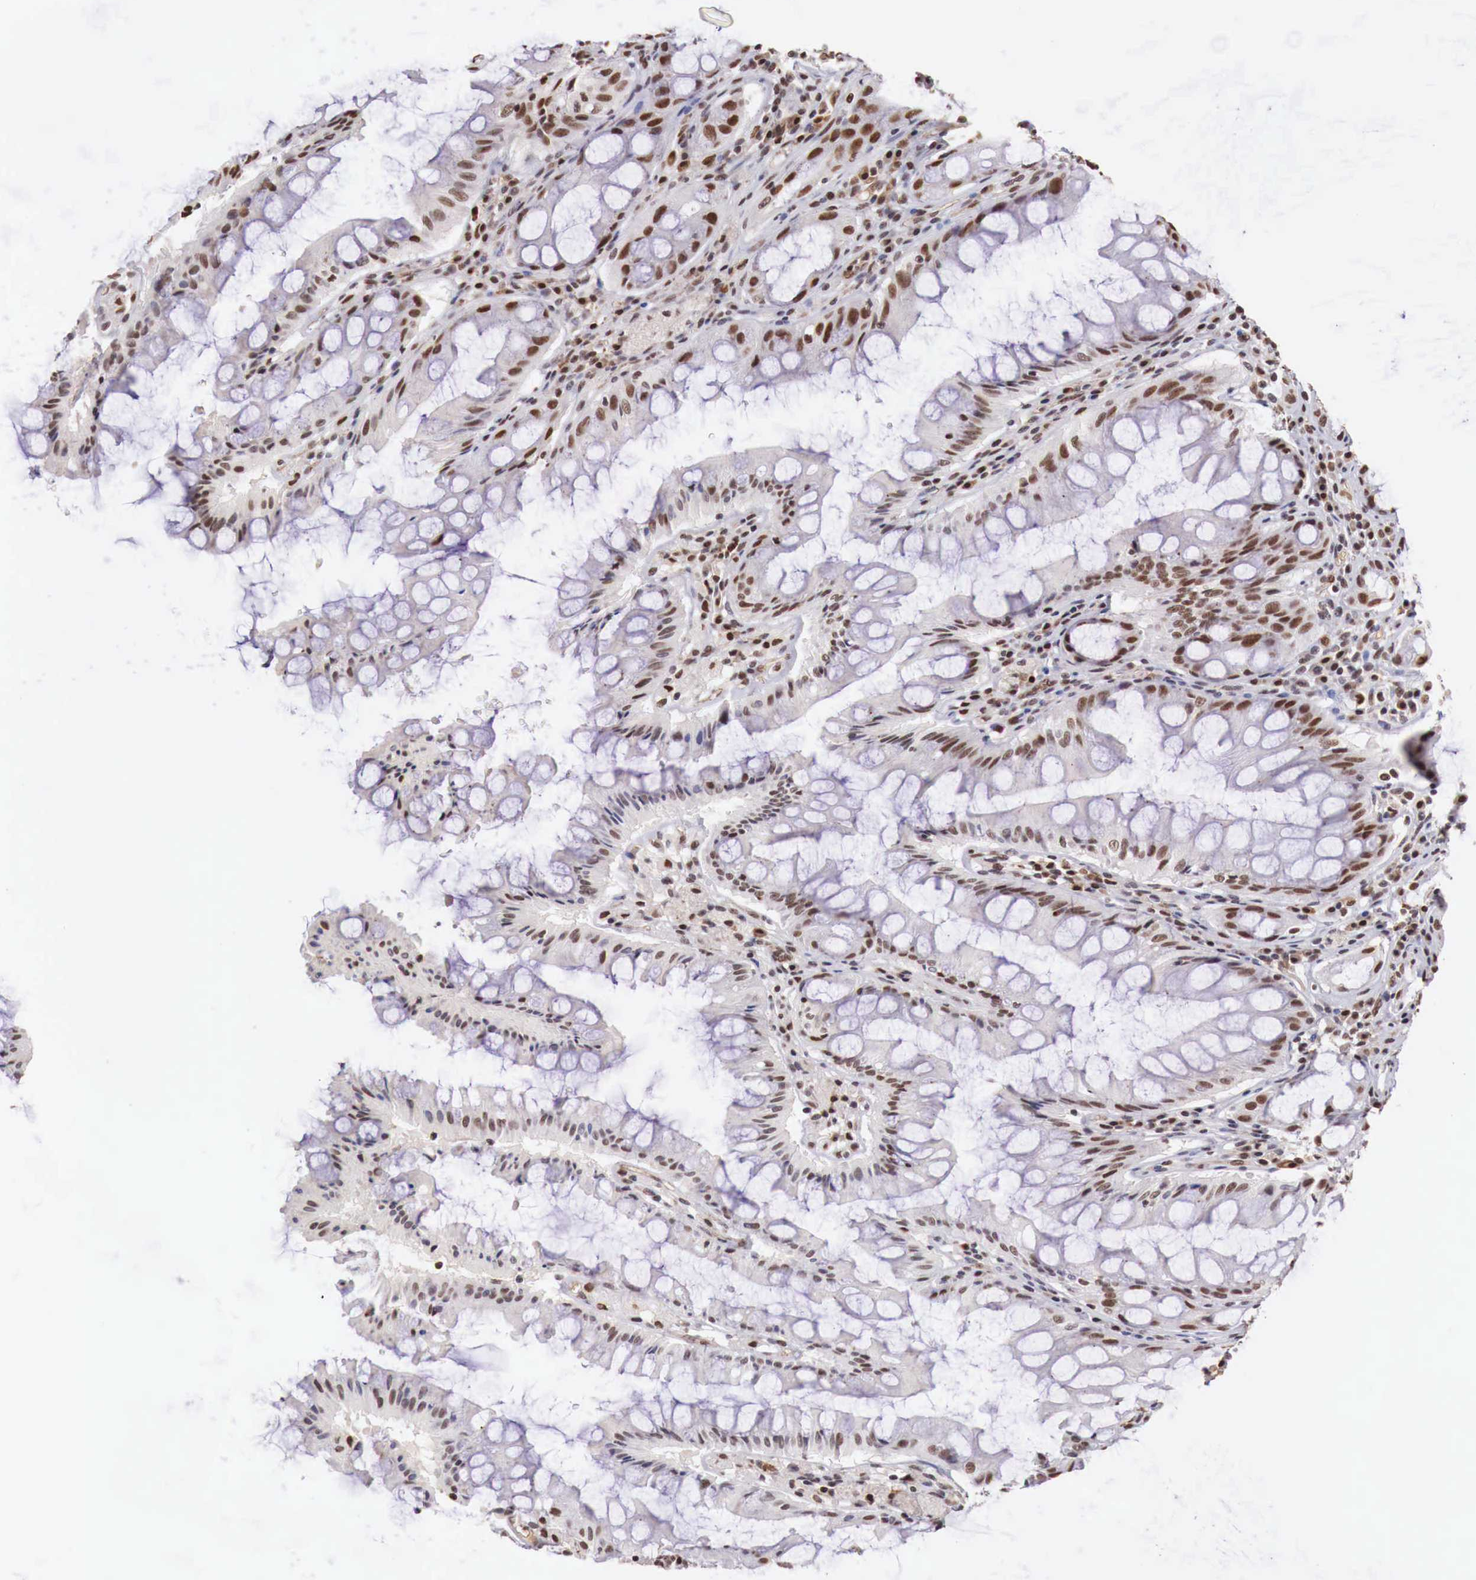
{"staining": {"intensity": "moderate", "quantity": ">75%", "location": "nuclear"}, "tissue": "rectum", "cell_type": "Glandular cells", "image_type": "normal", "snomed": [{"axis": "morphology", "description": "Normal tissue, NOS"}, {"axis": "topography", "description": "Rectum"}], "caption": "Rectum stained with DAB IHC reveals medium levels of moderate nuclear staining in approximately >75% of glandular cells. (DAB = brown stain, brightfield microscopy at high magnification).", "gene": "FOXP2", "patient": {"sex": "female", "age": 60}}